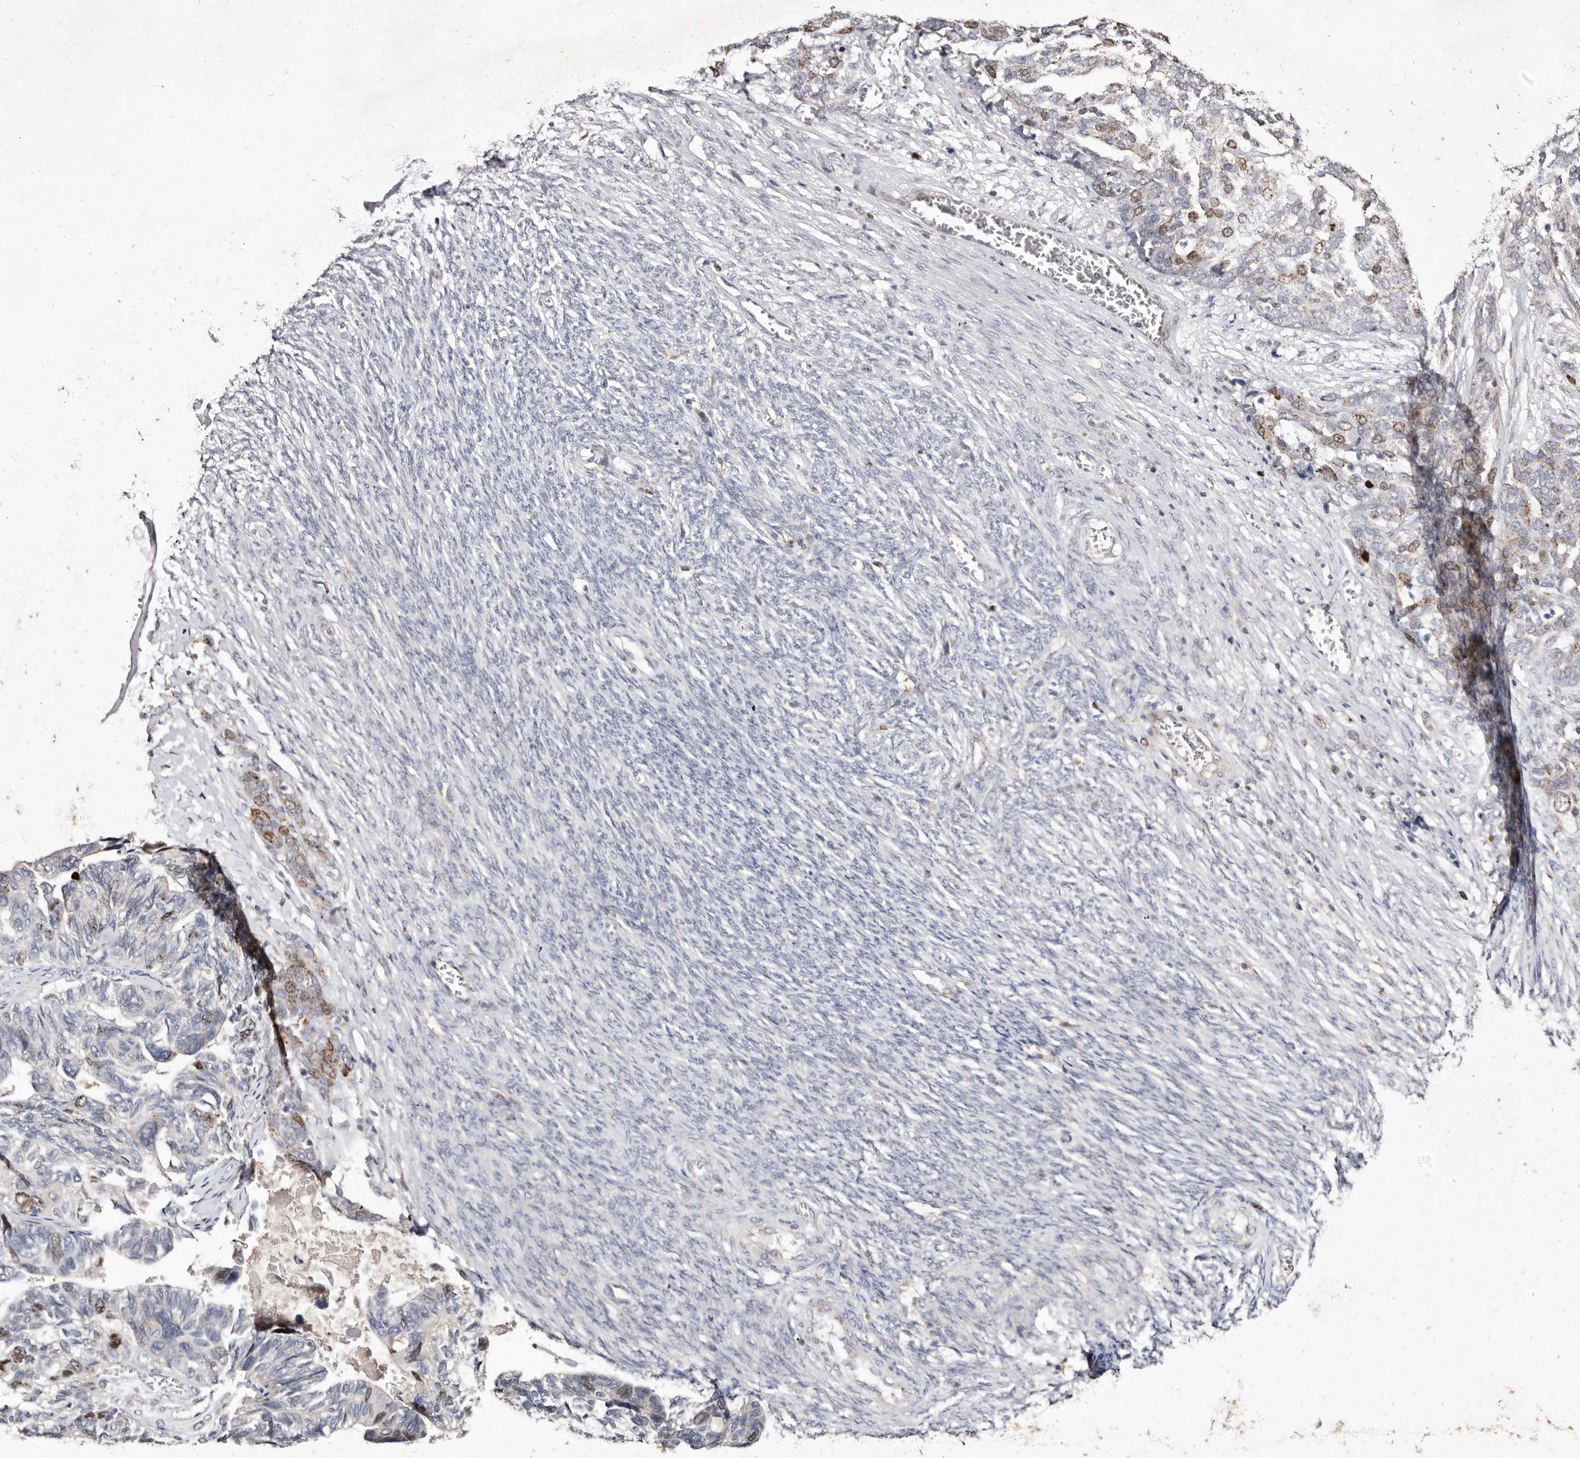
{"staining": {"intensity": "moderate", "quantity": "<25%", "location": "nuclear"}, "tissue": "ovarian cancer", "cell_type": "Tumor cells", "image_type": "cancer", "snomed": [{"axis": "morphology", "description": "Cystadenocarcinoma, serous, NOS"}, {"axis": "topography", "description": "Ovary"}], "caption": "High-magnification brightfield microscopy of ovarian cancer stained with DAB (brown) and counterstained with hematoxylin (blue). tumor cells exhibit moderate nuclear positivity is appreciated in about<25% of cells. The protein of interest is shown in brown color, while the nuclei are stained blue.", "gene": "CDCA8", "patient": {"sex": "female", "age": 44}}